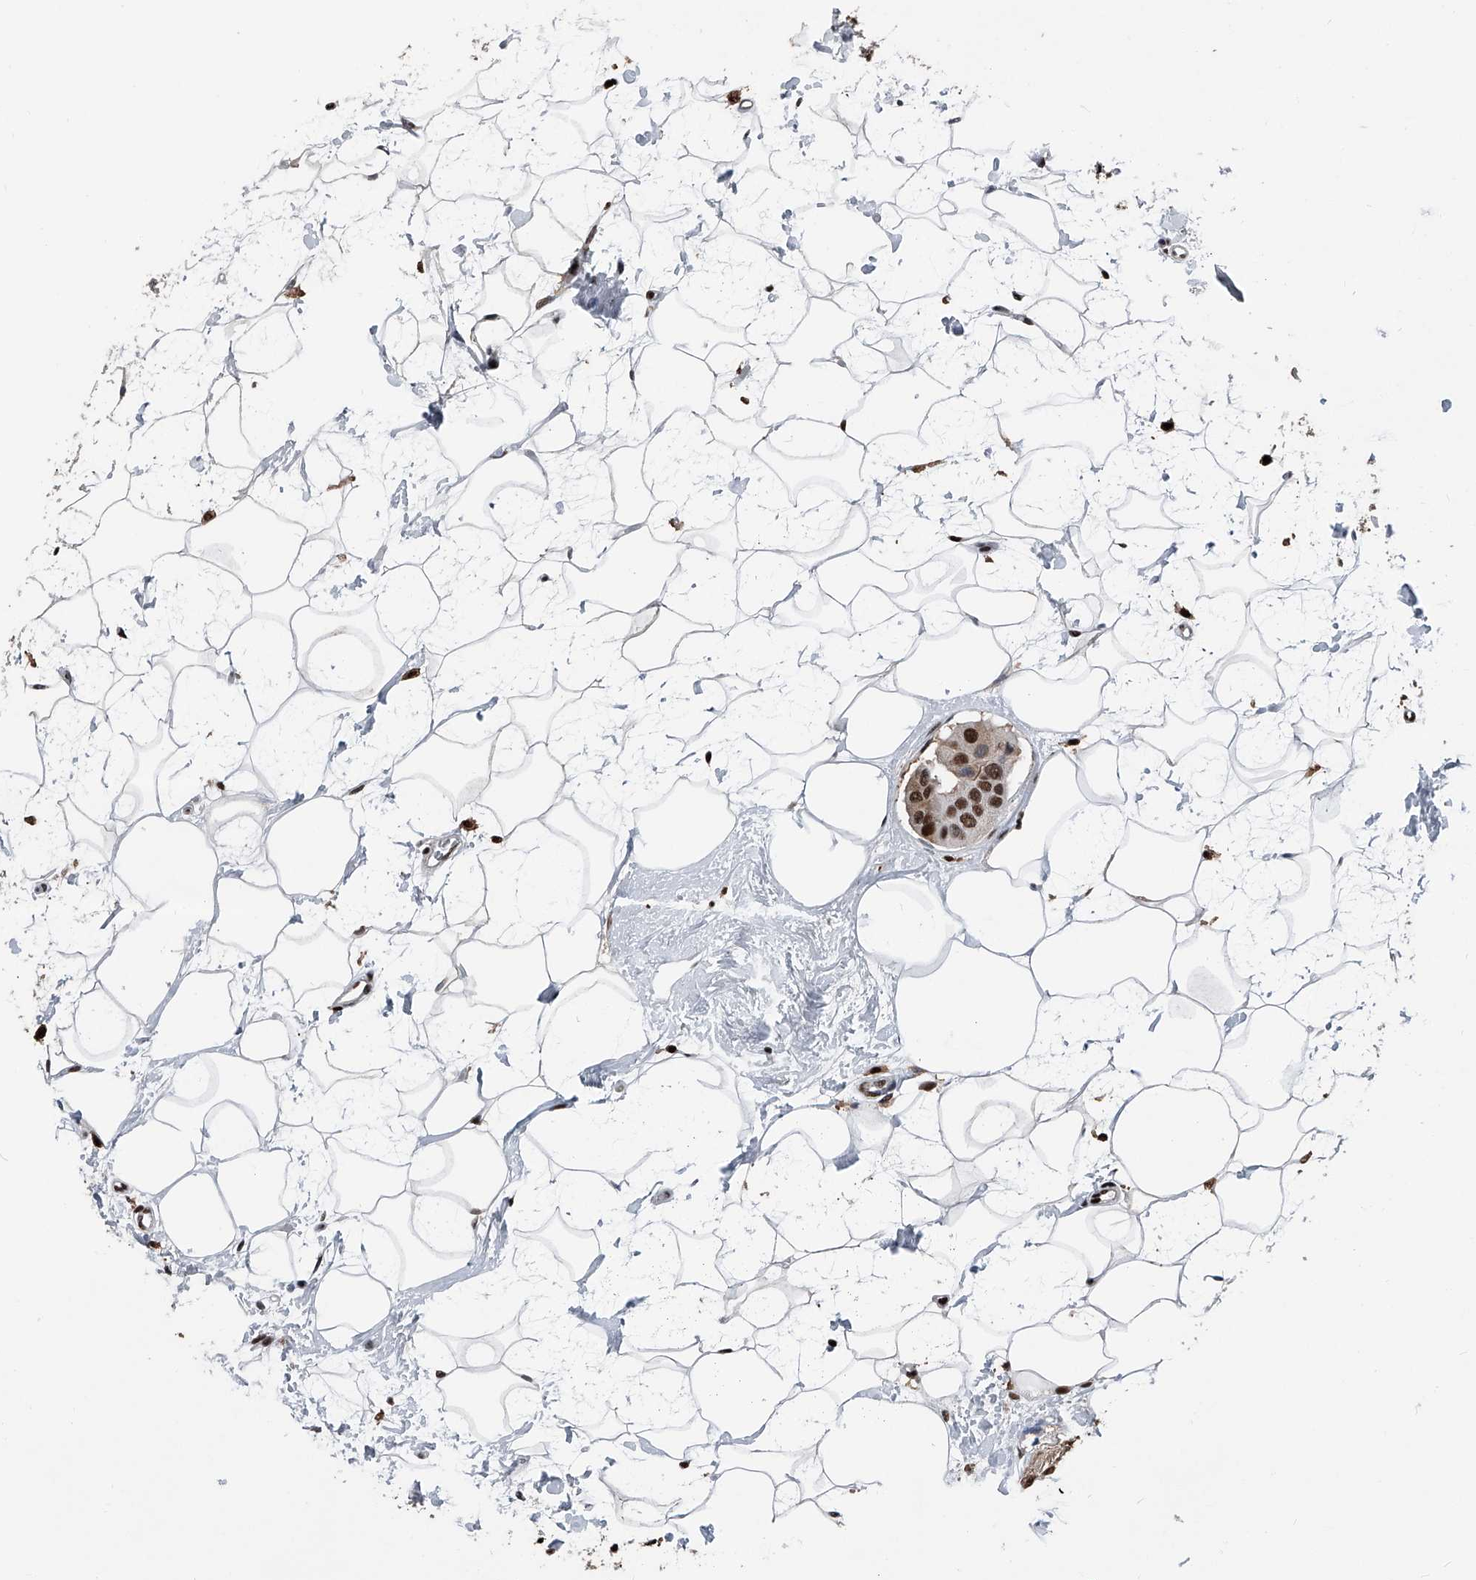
{"staining": {"intensity": "strong", "quantity": "25%-75%", "location": "nuclear"}, "tissue": "breast cancer", "cell_type": "Tumor cells", "image_type": "cancer", "snomed": [{"axis": "morphology", "description": "Normal tissue, NOS"}, {"axis": "morphology", "description": "Duct carcinoma"}, {"axis": "topography", "description": "Breast"}], "caption": "This photomicrograph demonstrates immunohistochemistry staining of breast cancer (invasive ductal carcinoma), with high strong nuclear expression in approximately 25%-75% of tumor cells.", "gene": "FKBP5", "patient": {"sex": "female", "age": 39}}